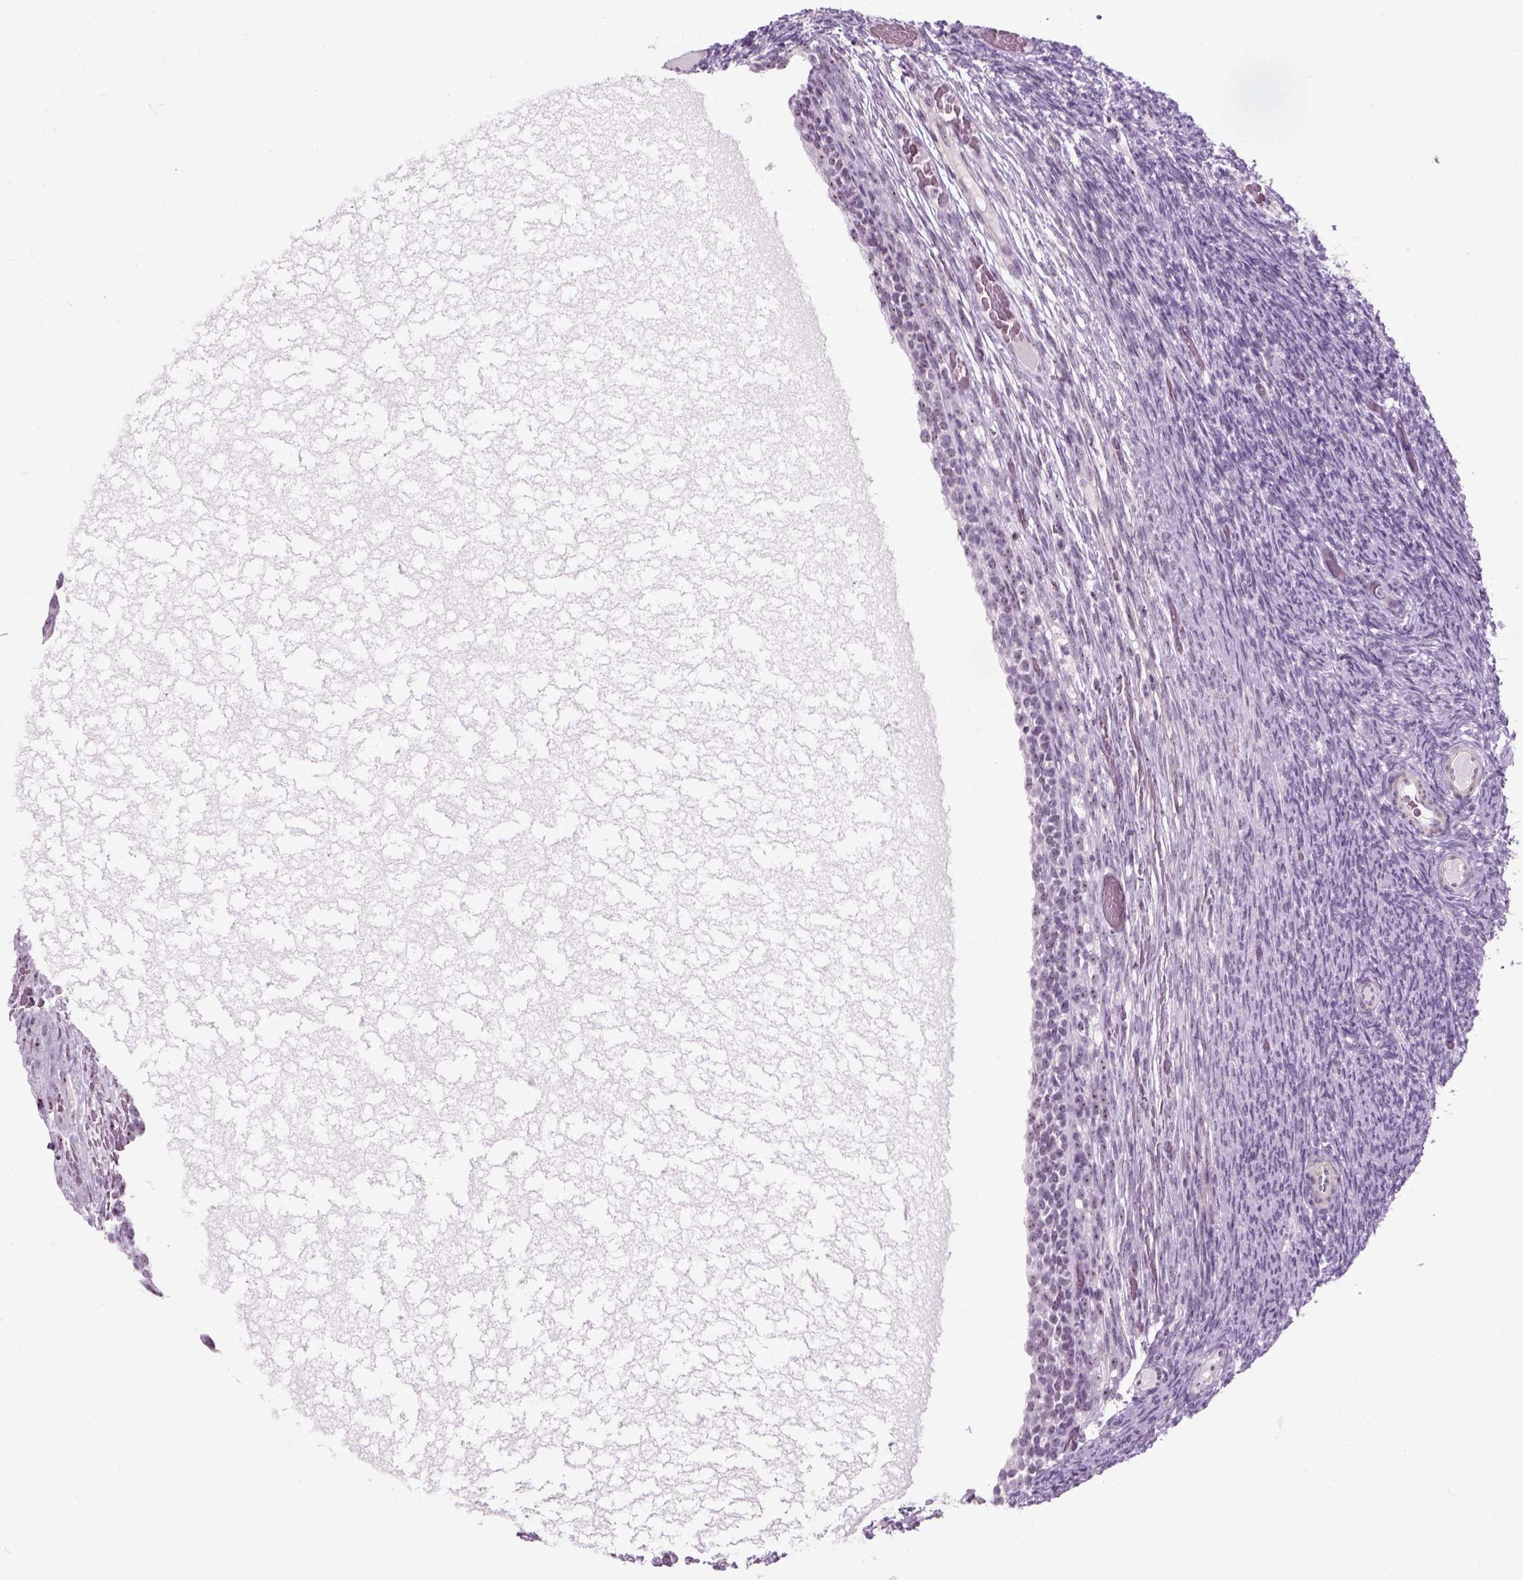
{"staining": {"intensity": "negative", "quantity": "none", "location": "none"}, "tissue": "ovary", "cell_type": "Ovarian stroma cells", "image_type": "normal", "snomed": [{"axis": "morphology", "description": "Normal tissue, NOS"}, {"axis": "topography", "description": "Ovary"}], "caption": "Immunohistochemistry (IHC) image of benign human ovary stained for a protein (brown), which shows no positivity in ovarian stroma cells.", "gene": "ZNF865", "patient": {"sex": "female", "age": 34}}